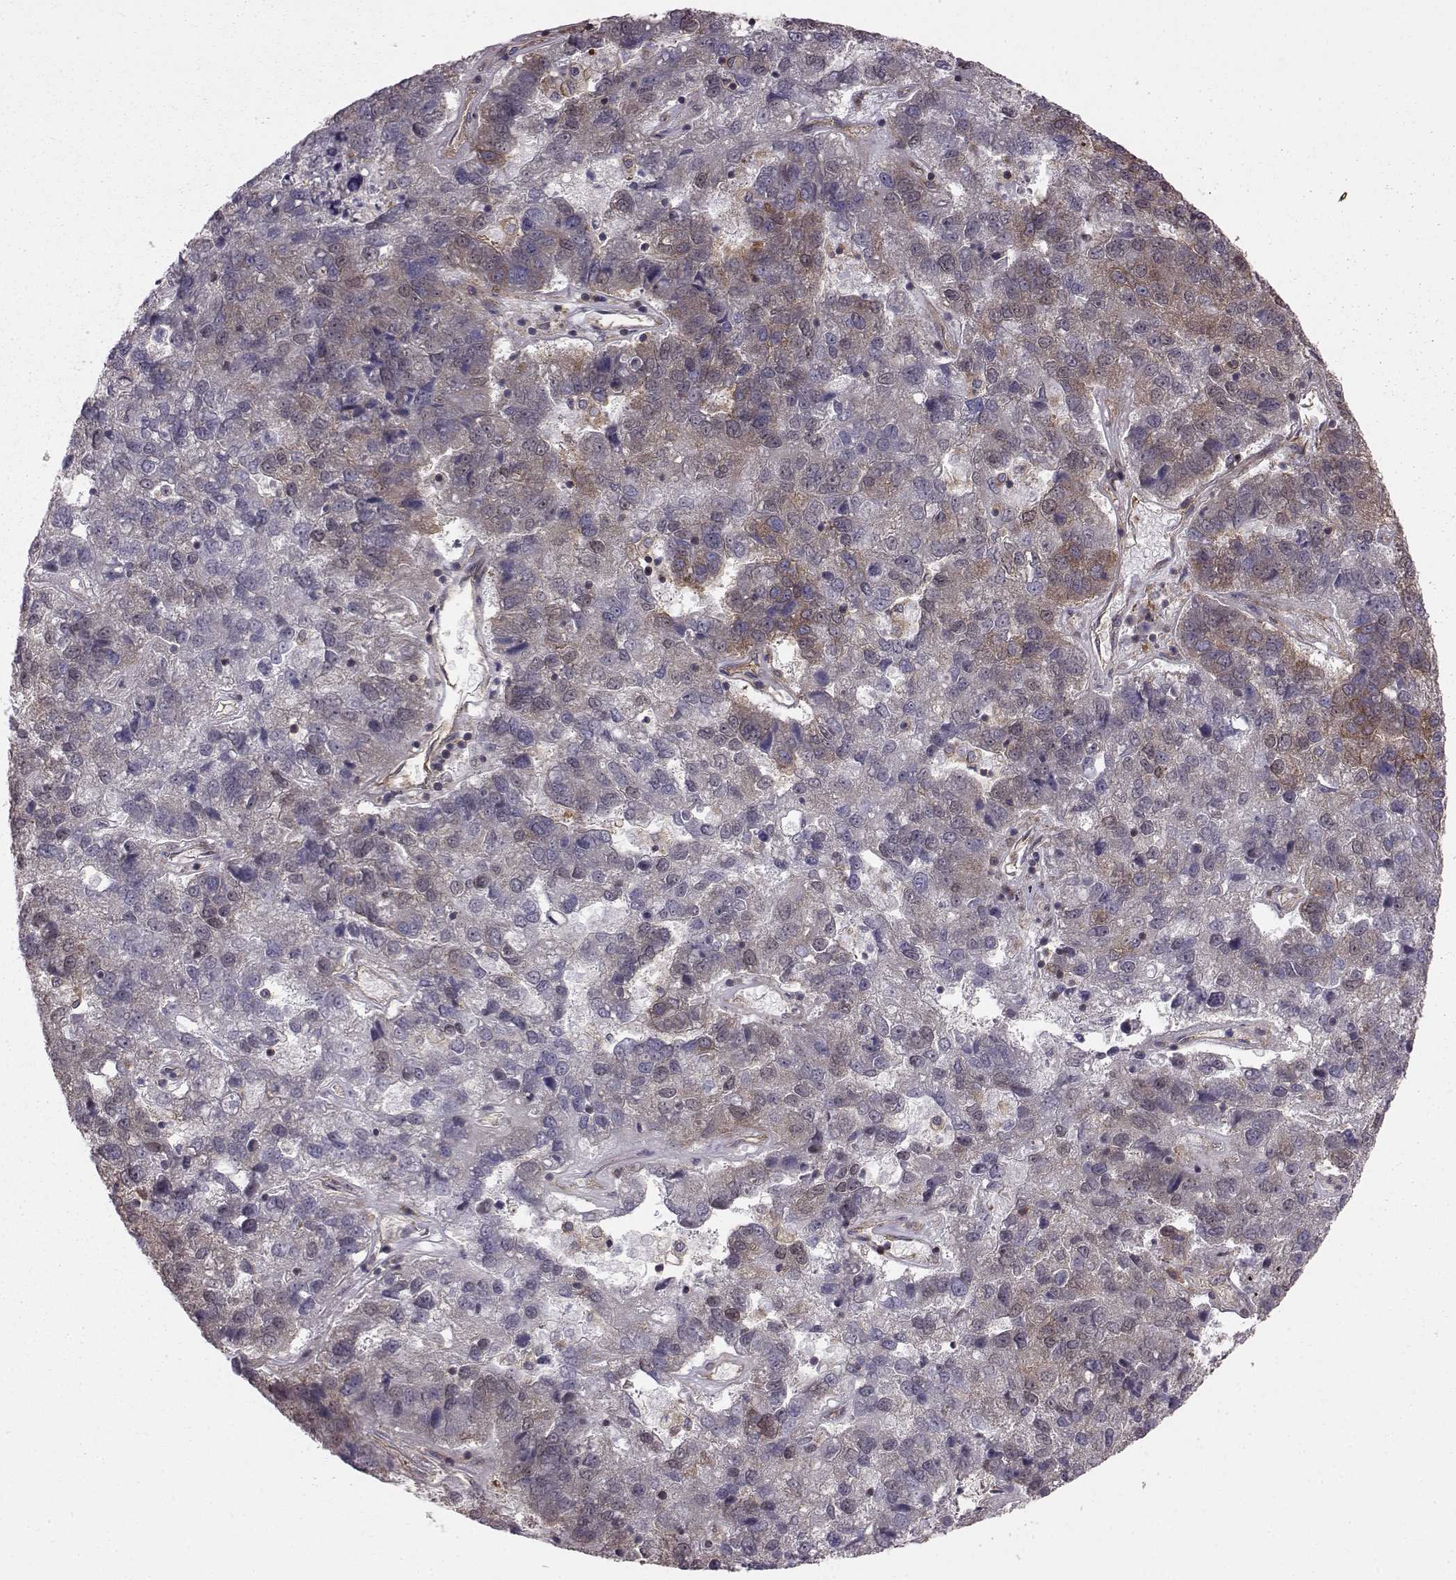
{"staining": {"intensity": "moderate", "quantity": "25%-75%", "location": "cytoplasmic/membranous"}, "tissue": "pancreatic cancer", "cell_type": "Tumor cells", "image_type": "cancer", "snomed": [{"axis": "morphology", "description": "Adenocarcinoma, NOS"}, {"axis": "topography", "description": "Pancreas"}], "caption": "A brown stain shows moderate cytoplasmic/membranous staining of a protein in pancreatic adenocarcinoma tumor cells. Immunohistochemistry (ihc) stains the protein in brown and the nuclei are stained blue.", "gene": "RABGAP1", "patient": {"sex": "female", "age": 61}}